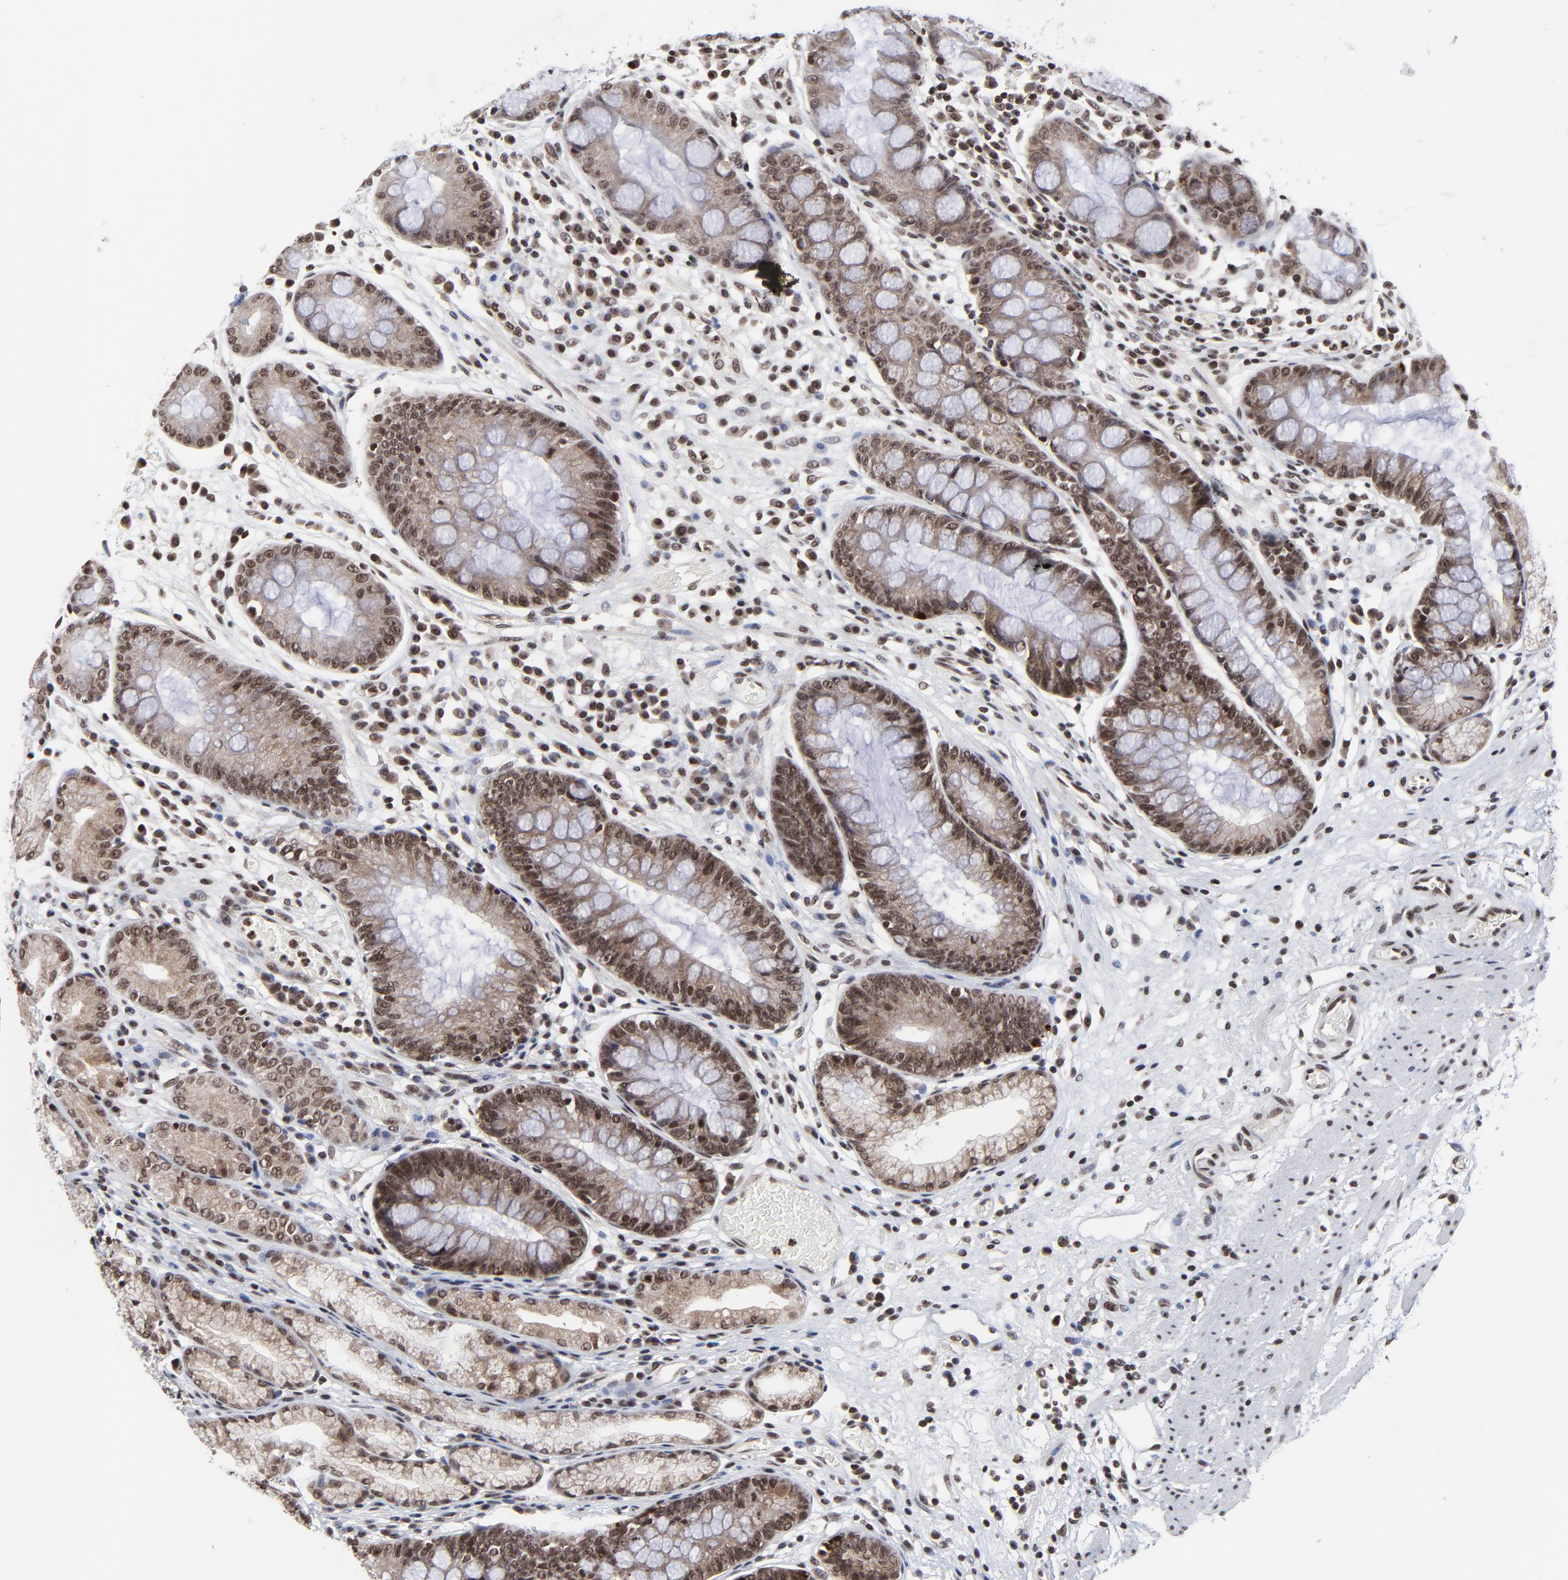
{"staining": {"intensity": "moderate", "quantity": ">75%", "location": "cytoplasmic/membranous,nuclear"}, "tissue": "stomach", "cell_type": "Glandular cells", "image_type": "normal", "snomed": [{"axis": "morphology", "description": "Normal tissue, NOS"}, {"axis": "morphology", "description": "Inflammation, NOS"}, {"axis": "topography", "description": "Stomach, lower"}], "caption": "Brown immunohistochemical staining in normal stomach displays moderate cytoplasmic/membranous,nuclear staining in approximately >75% of glandular cells. (brown staining indicates protein expression, while blue staining denotes nuclei).", "gene": "ZNF777", "patient": {"sex": "male", "age": 59}}